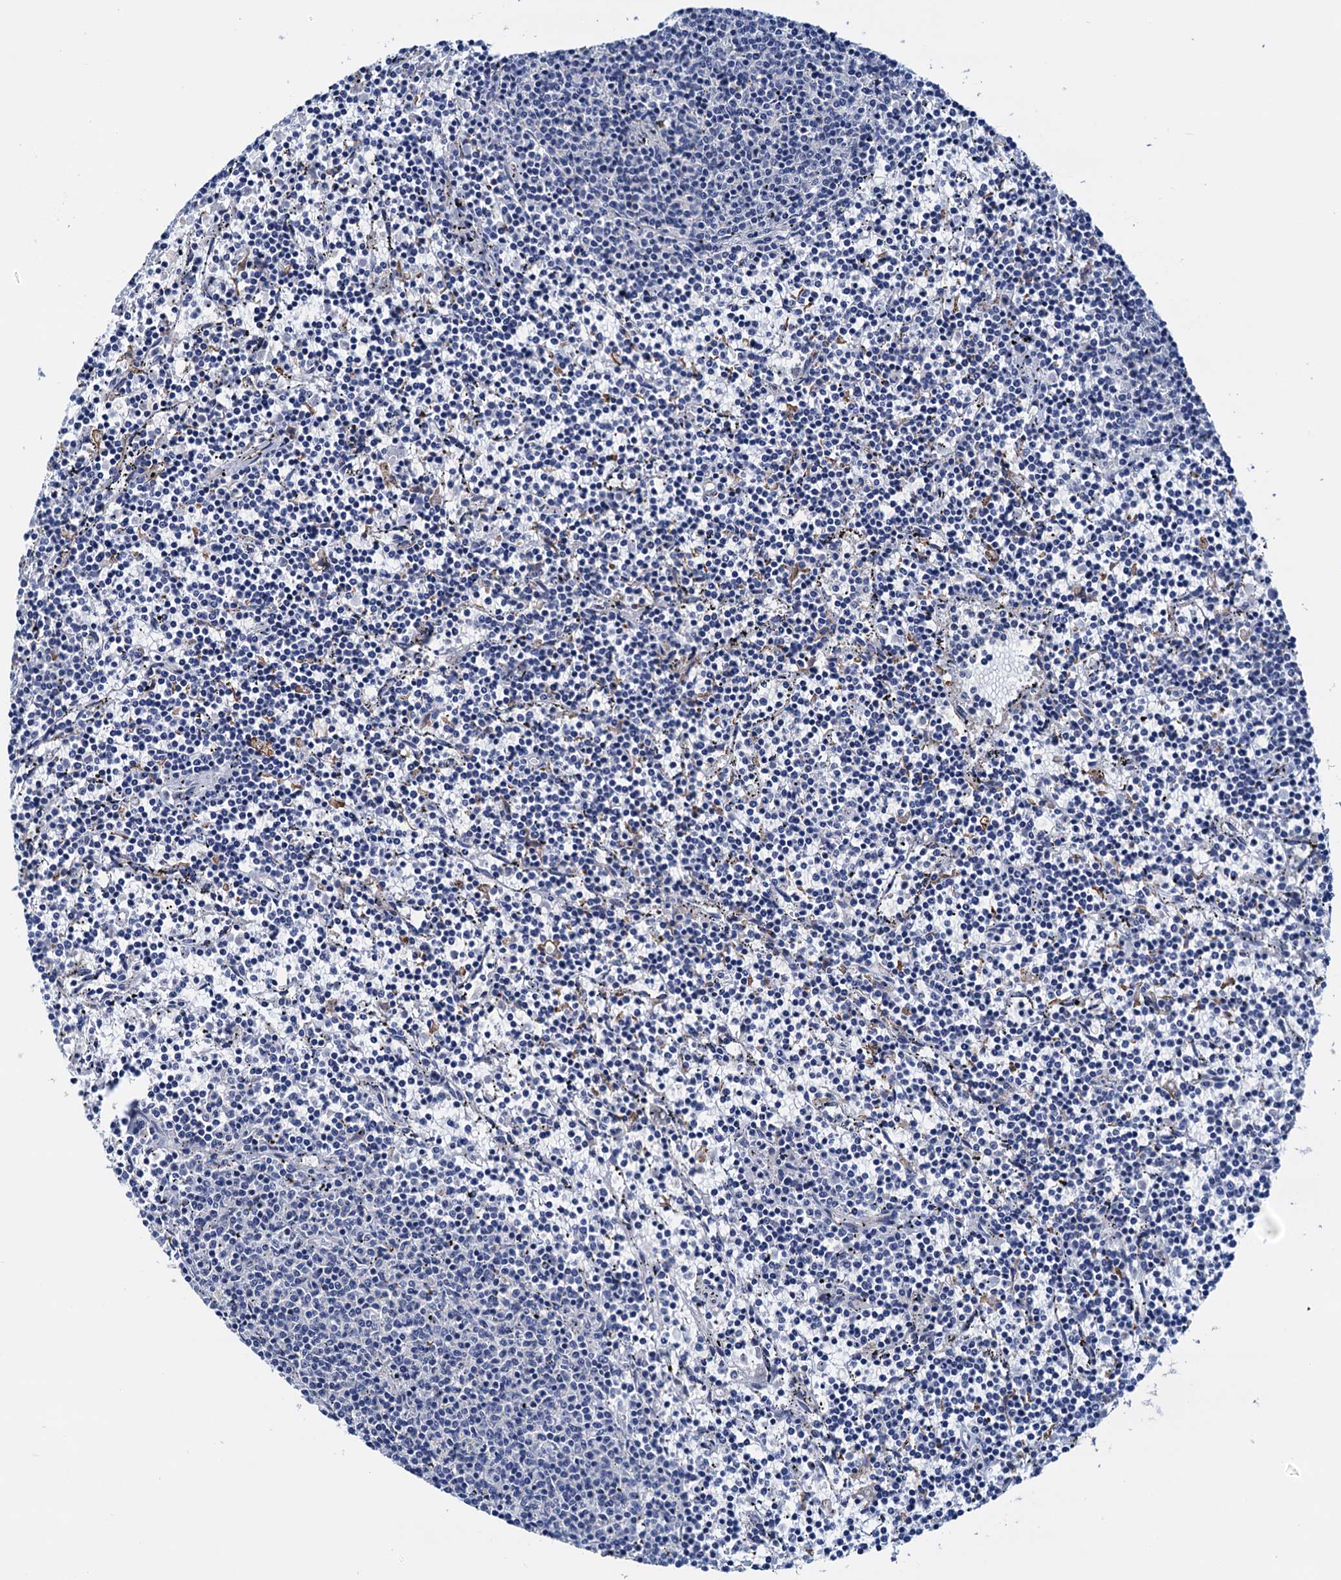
{"staining": {"intensity": "negative", "quantity": "none", "location": "none"}, "tissue": "lymphoma", "cell_type": "Tumor cells", "image_type": "cancer", "snomed": [{"axis": "morphology", "description": "Malignant lymphoma, non-Hodgkin's type, Low grade"}, {"axis": "topography", "description": "Spleen"}], "caption": "Immunohistochemistry image of neoplastic tissue: malignant lymphoma, non-Hodgkin's type (low-grade) stained with DAB reveals no significant protein expression in tumor cells.", "gene": "RASSF9", "patient": {"sex": "female", "age": 50}}